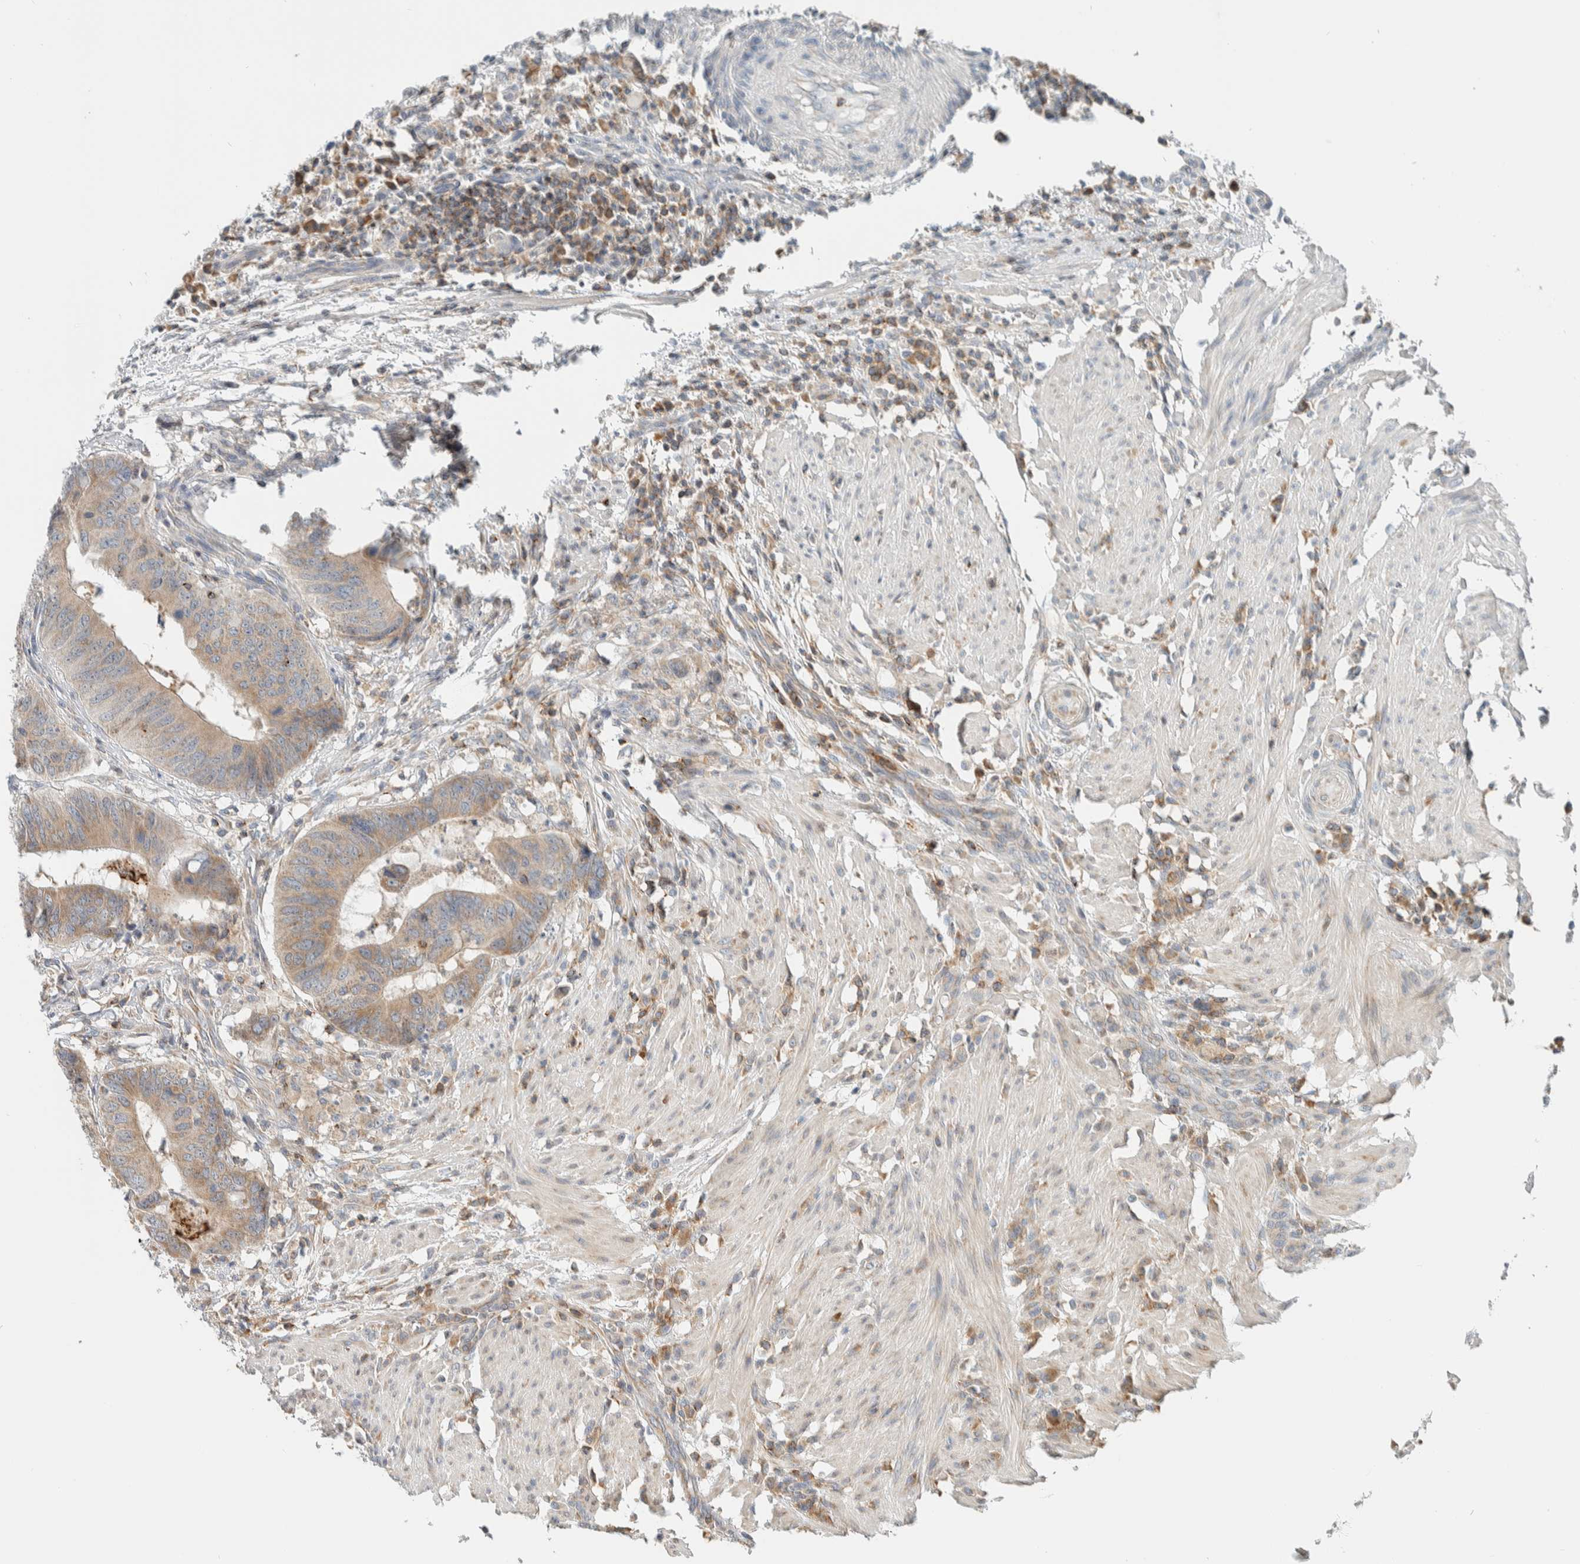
{"staining": {"intensity": "weak", "quantity": ">75%", "location": "cytoplasmic/membranous"}, "tissue": "colorectal cancer", "cell_type": "Tumor cells", "image_type": "cancer", "snomed": [{"axis": "morphology", "description": "Adenocarcinoma, NOS"}, {"axis": "topography", "description": "Colon"}], "caption": "Protein analysis of colorectal cancer (adenocarcinoma) tissue shows weak cytoplasmic/membranous expression in about >75% of tumor cells.", "gene": "CCDC57", "patient": {"sex": "male", "age": 56}}